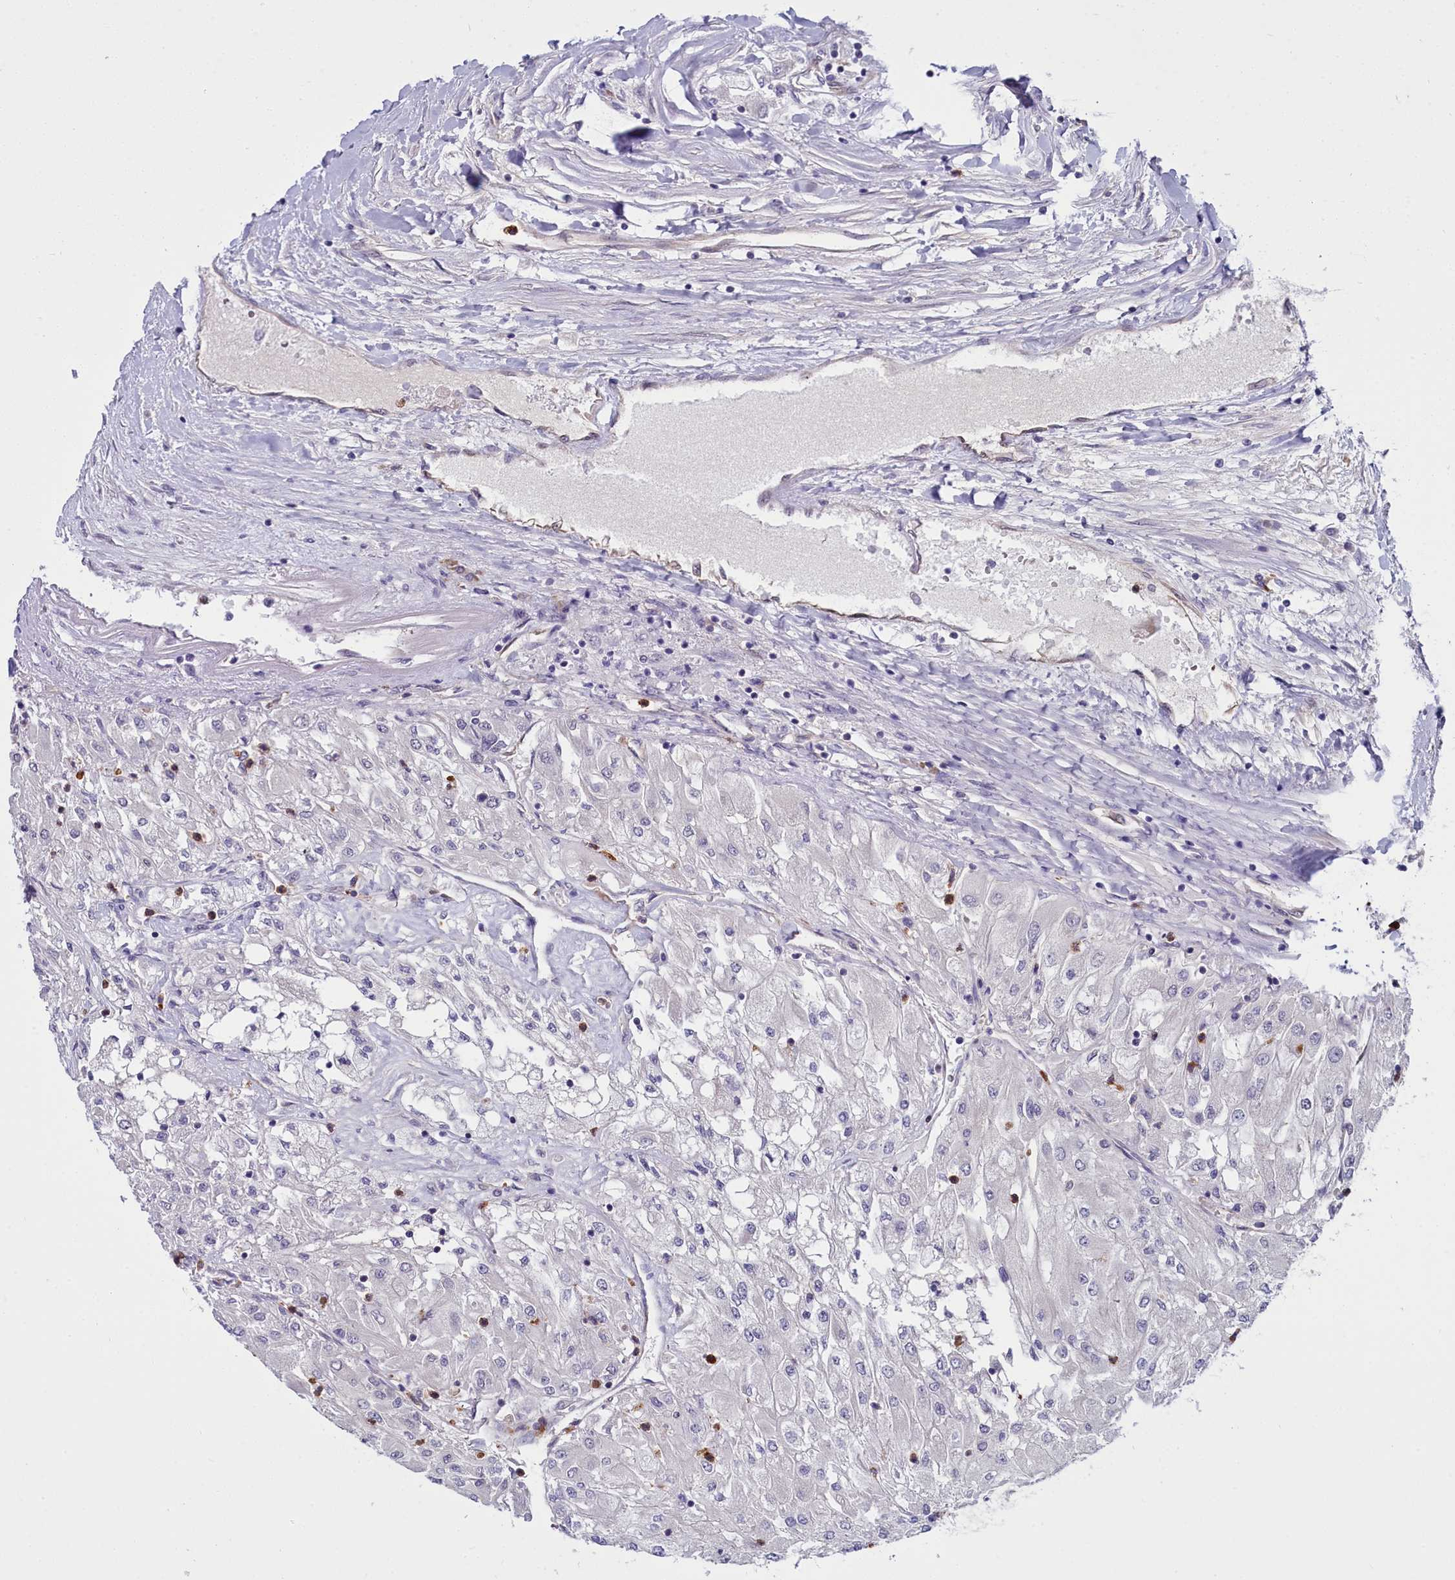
{"staining": {"intensity": "negative", "quantity": "none", "location": "none"}, "tissue": "renal cancer", "cell_type": "Tumor cells", "image_type": "cancer", "snomed": [{"axis": "morphology", "description": "Adenocarcinoma, NOS"}, {"axis": "topography", "description": "Kidney"}], "caption": "Renal cancer (adenocarcinoma) was stained to show a protein in brown. There is no significant positivity in tumor cells. The staining was performed using DAB to visualize the protein expression in brown, while the nuclei were stained in blue with hematoxylin (Magnification: 20x).", "gene": "BCAR1", "patient": {"sex": "male", "age": 80}}